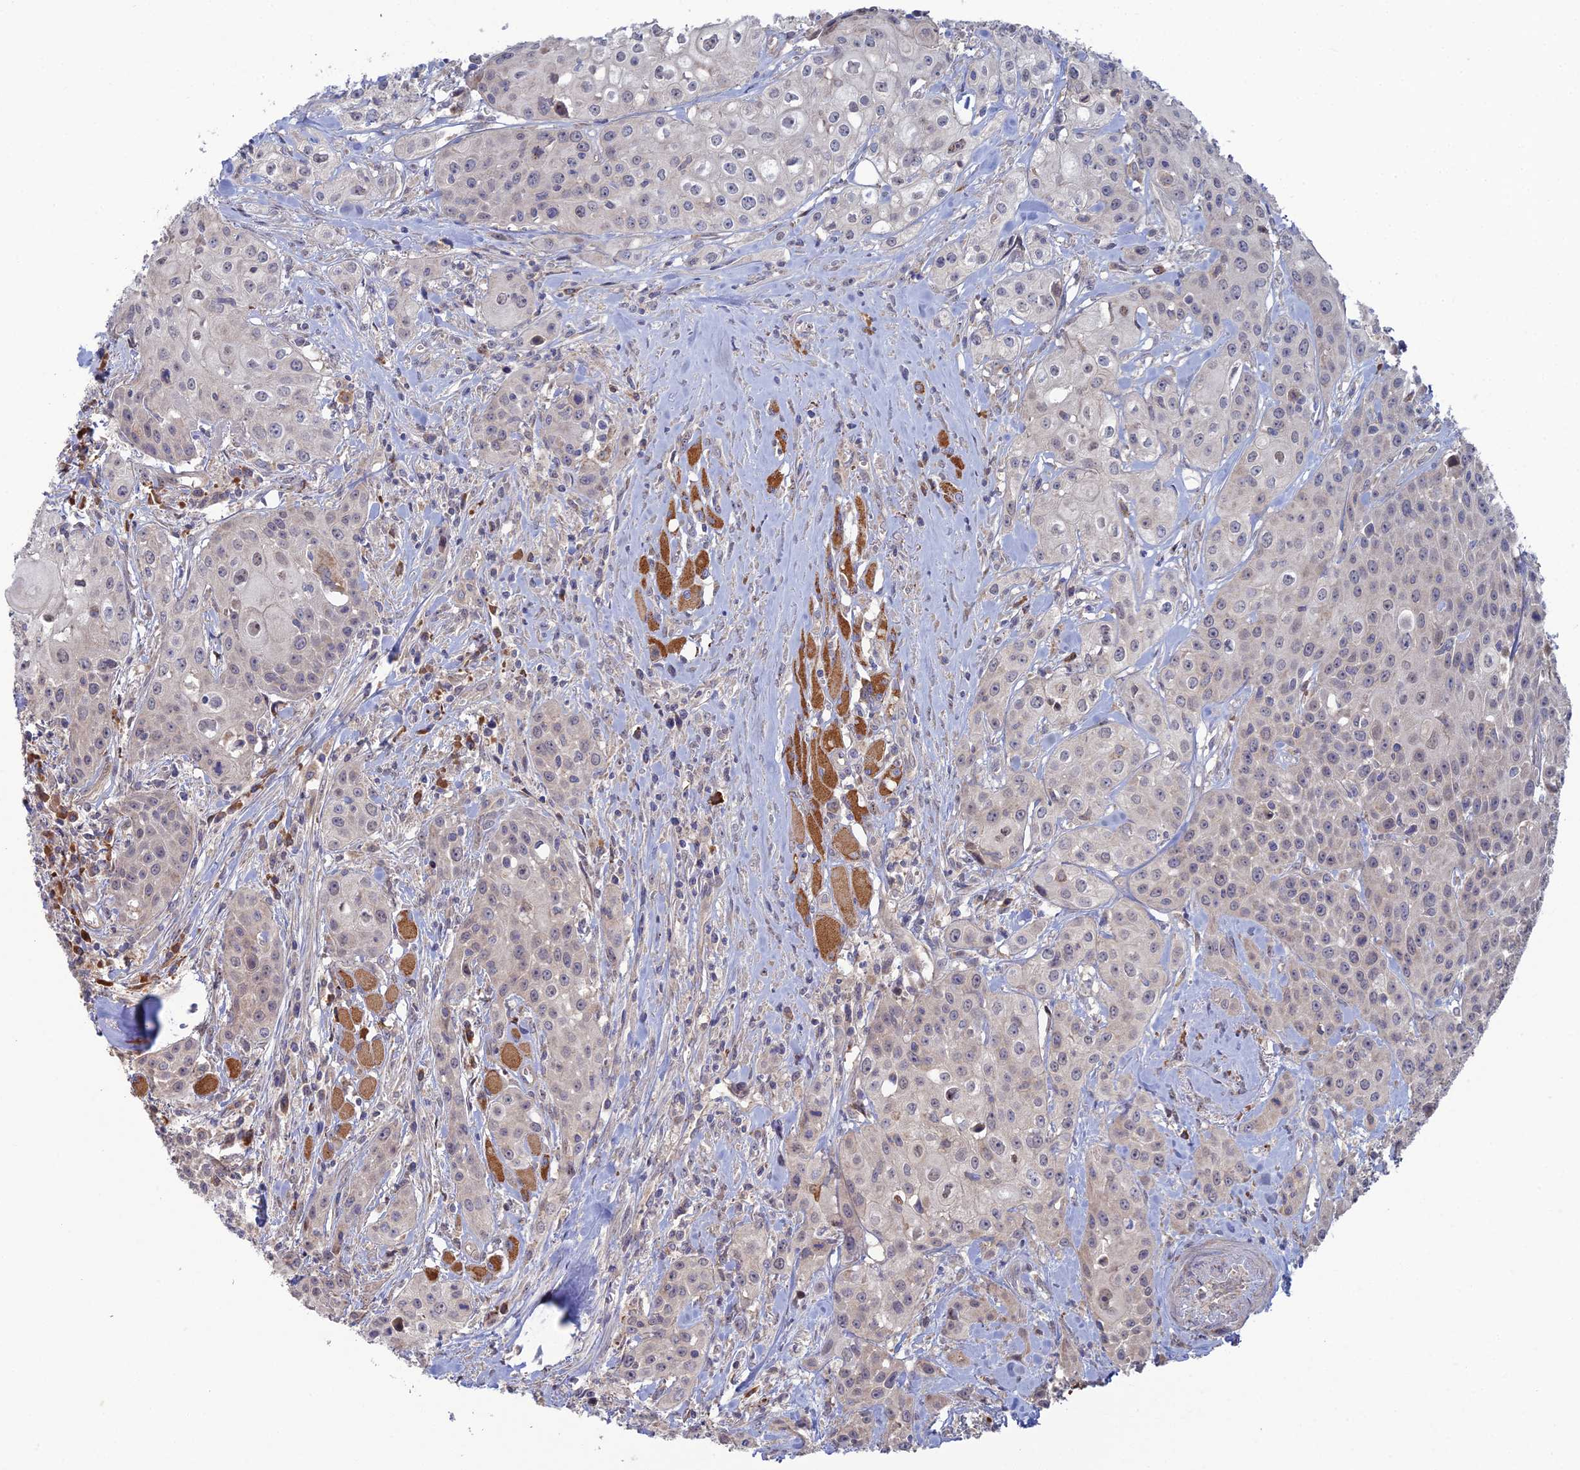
{"staining": {"intensity": "negative", "quantity": "none", "location": "none"}, "tissue": "head and neck cancer", "cell_type": "Tumor cells", "image_type": "cancer", "snomed": [{"axis": "morphology", "description": "Squamous cell carcinoma, NOS"}, {"axis": "topography", "description": "Oral tissue"}, {"axis": "topography", "description": "Head-Neck"}], "caption": "This photomicrograph is of head and neck squamous cell carcinoma stained with IHC to label a protein in brown with the nuclei are counter-stained blue. There is no positivity in tumor cells.", "gene": "ARL16", "patient": {"sex": "female", "age": 82}}